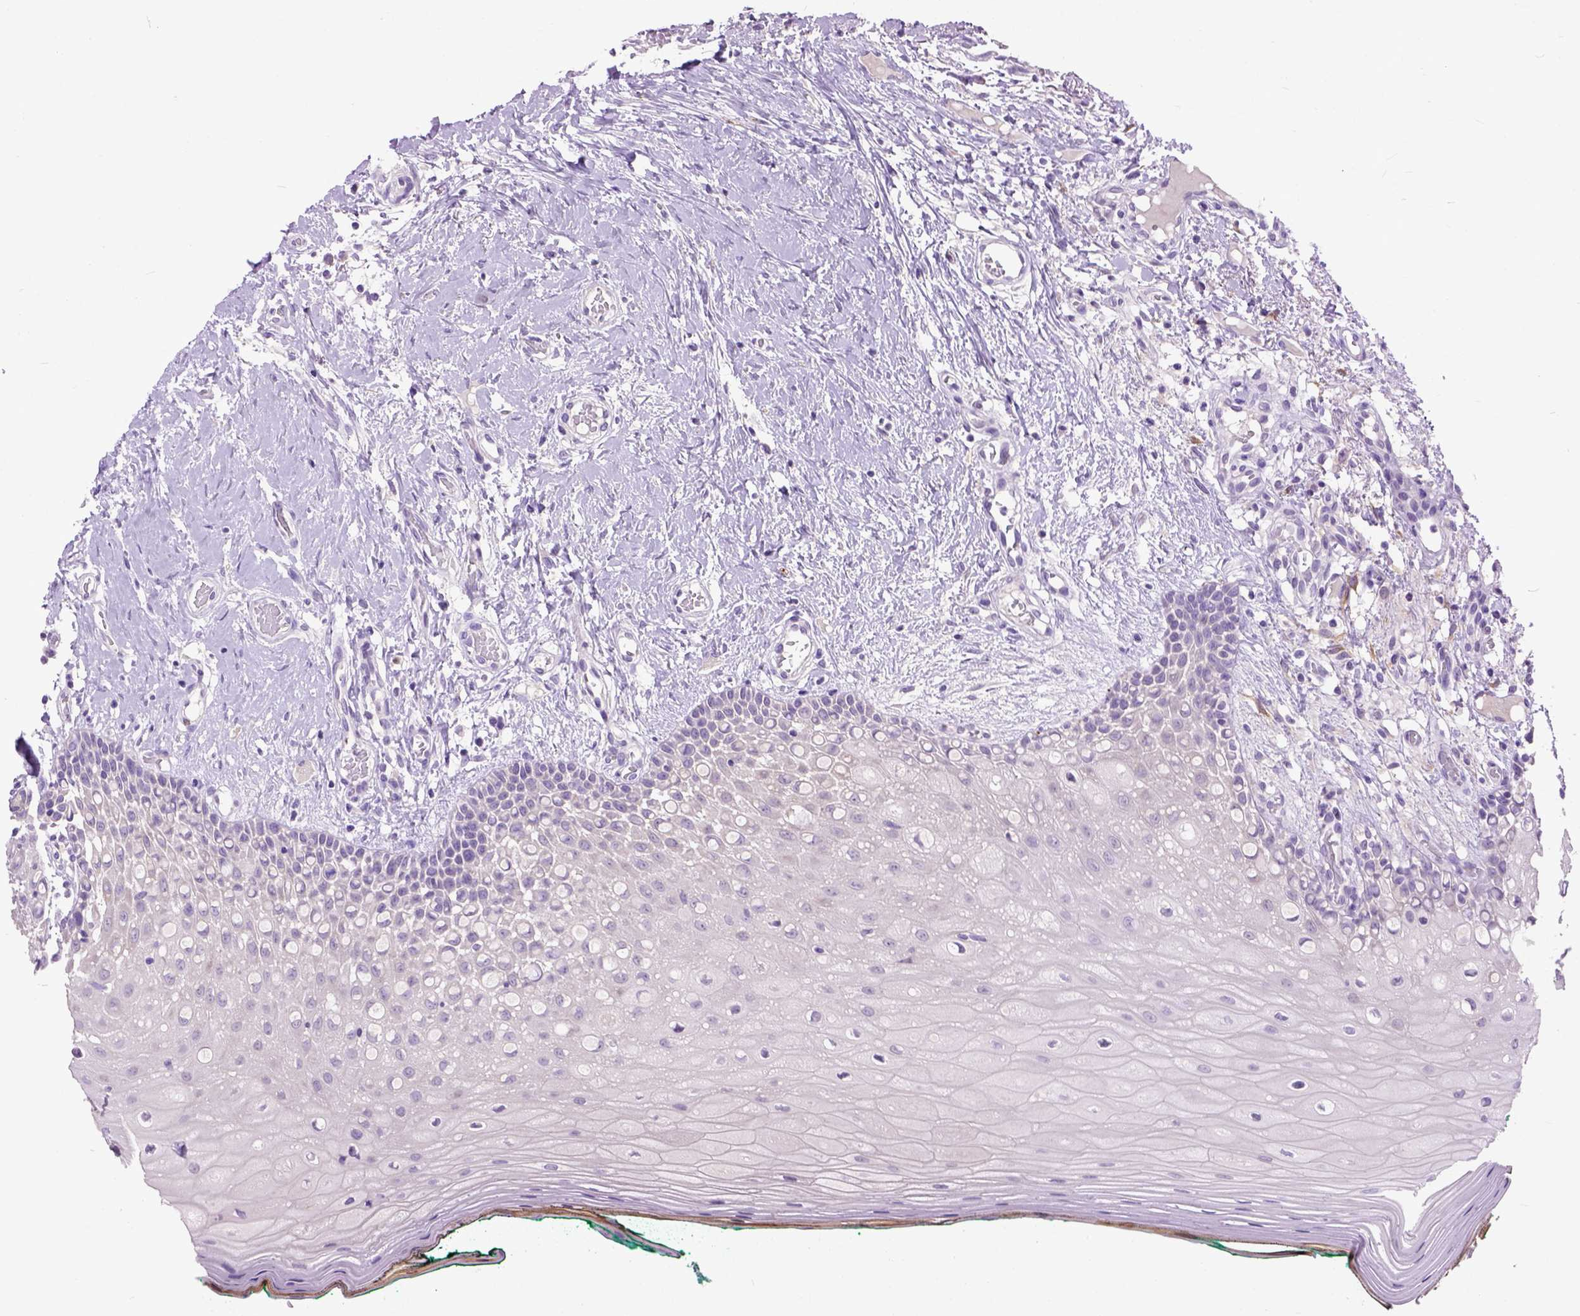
{"staining": {"intensity": "negative", "quantity": "none", "location": "none"}, "tissue": "oral mucosa", "cell_type": "Squamous epithelial cells", "image_type": "normal", "snomed": [{"axis": "morphology", "description": "Normal tissue, NOS"}, {"axis": "topography", "description": "Oral tissue"}], "caption": "Oral mucosa stained for a protein using IHC demonstrates no expression squamous epithelial cells.", "gene": "MAPT", "patient": {"sex": "female", "age": 83}}